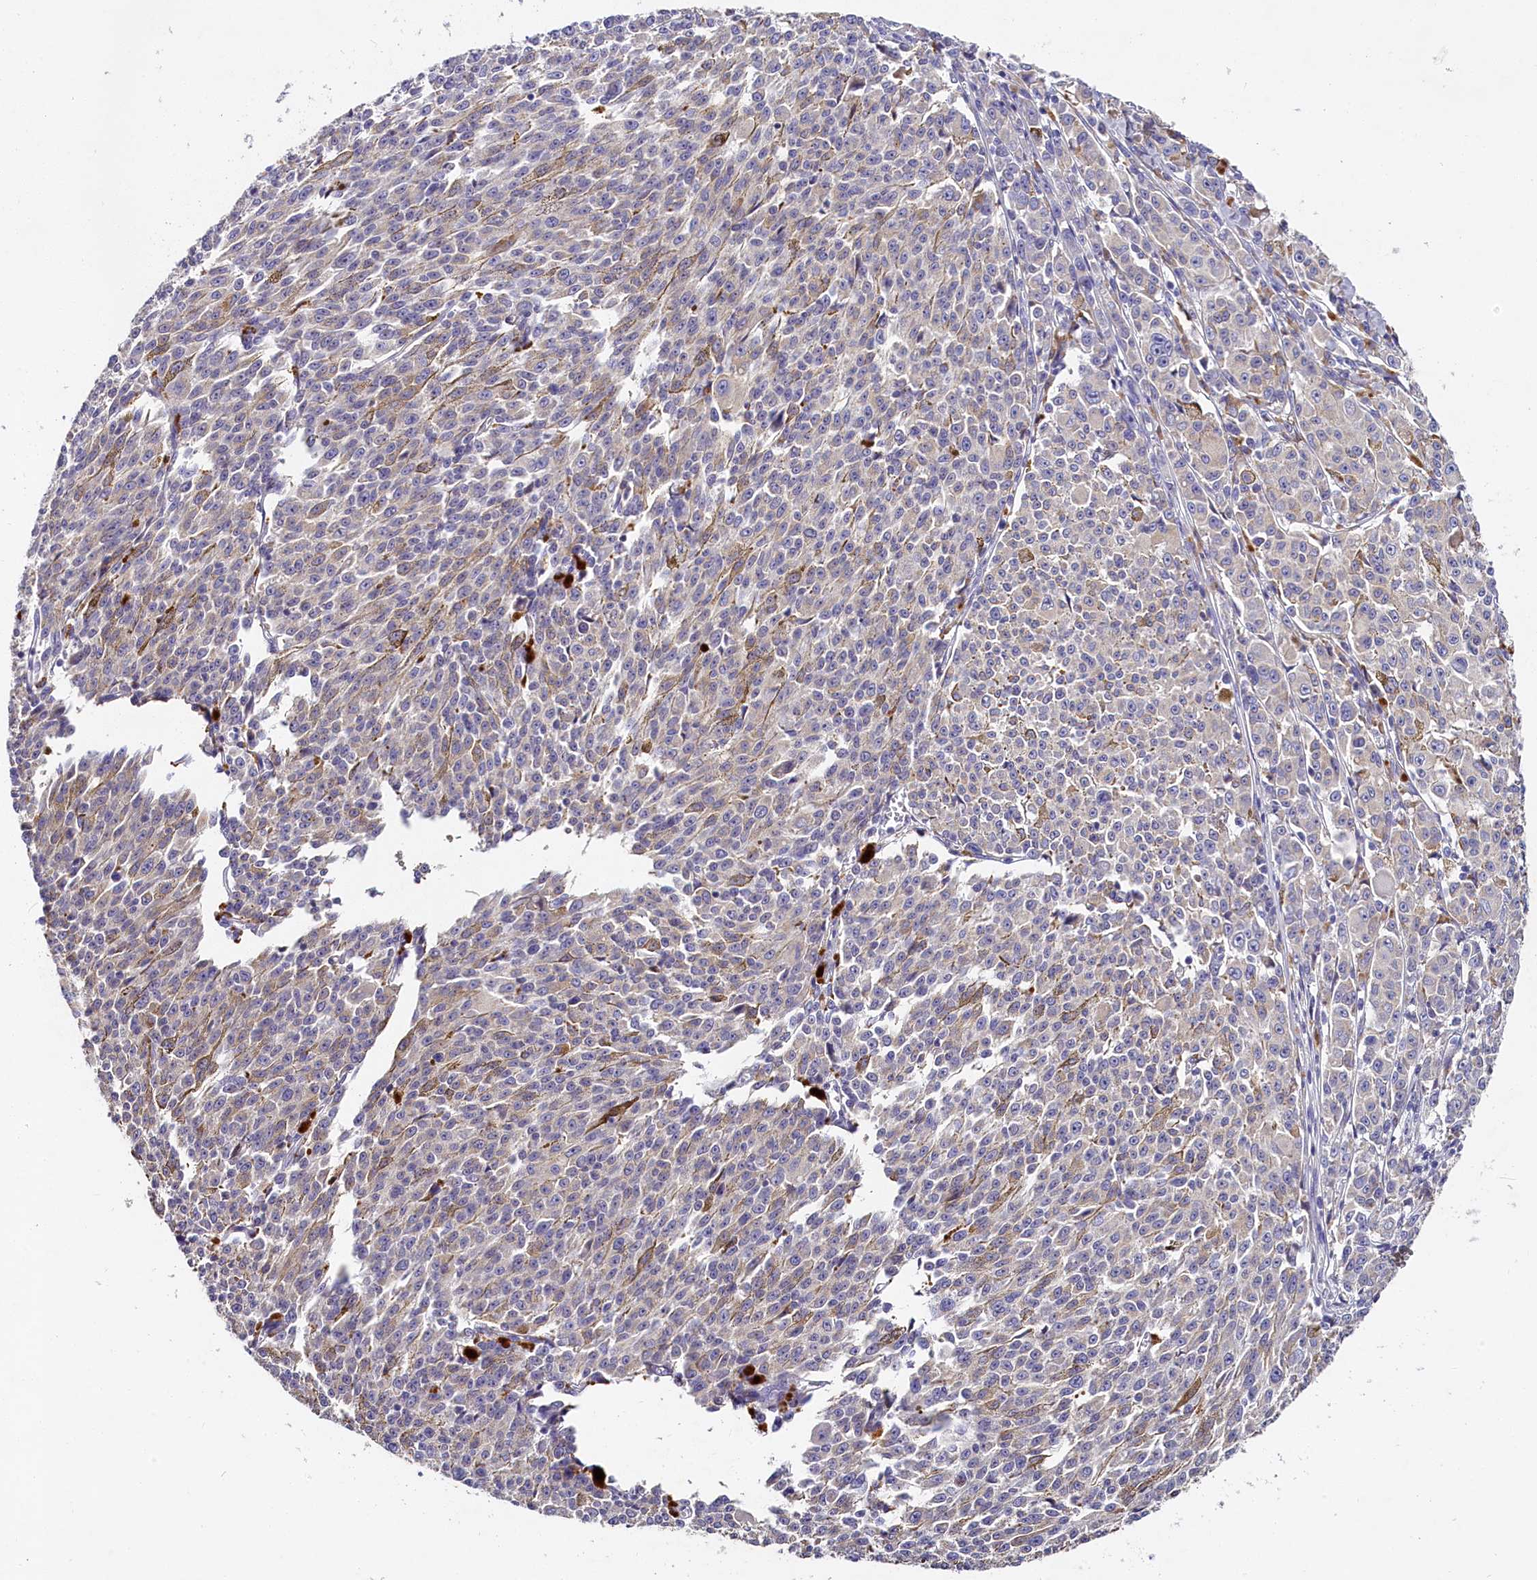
{"staining": {"intensity": "negative", "quantity": "none", "location": "none"}, "tissue": "melanoma", "cell_type": "Tumor cells", "image_type": "cancer", "snomed": [{"axis": "morphology", "description": "Malignant melanoma, NOS"}, {"axis": "topography", "description": "Skin"}], "caption": "This is a photomicrograph of IHC staining of melanoma, which shows no staining in tumor cells. (DAB IHC visualized using brightfield microscopy, high magnification).", "gene": "ST7L", "patient": {"sex": "female", "age": 52}}